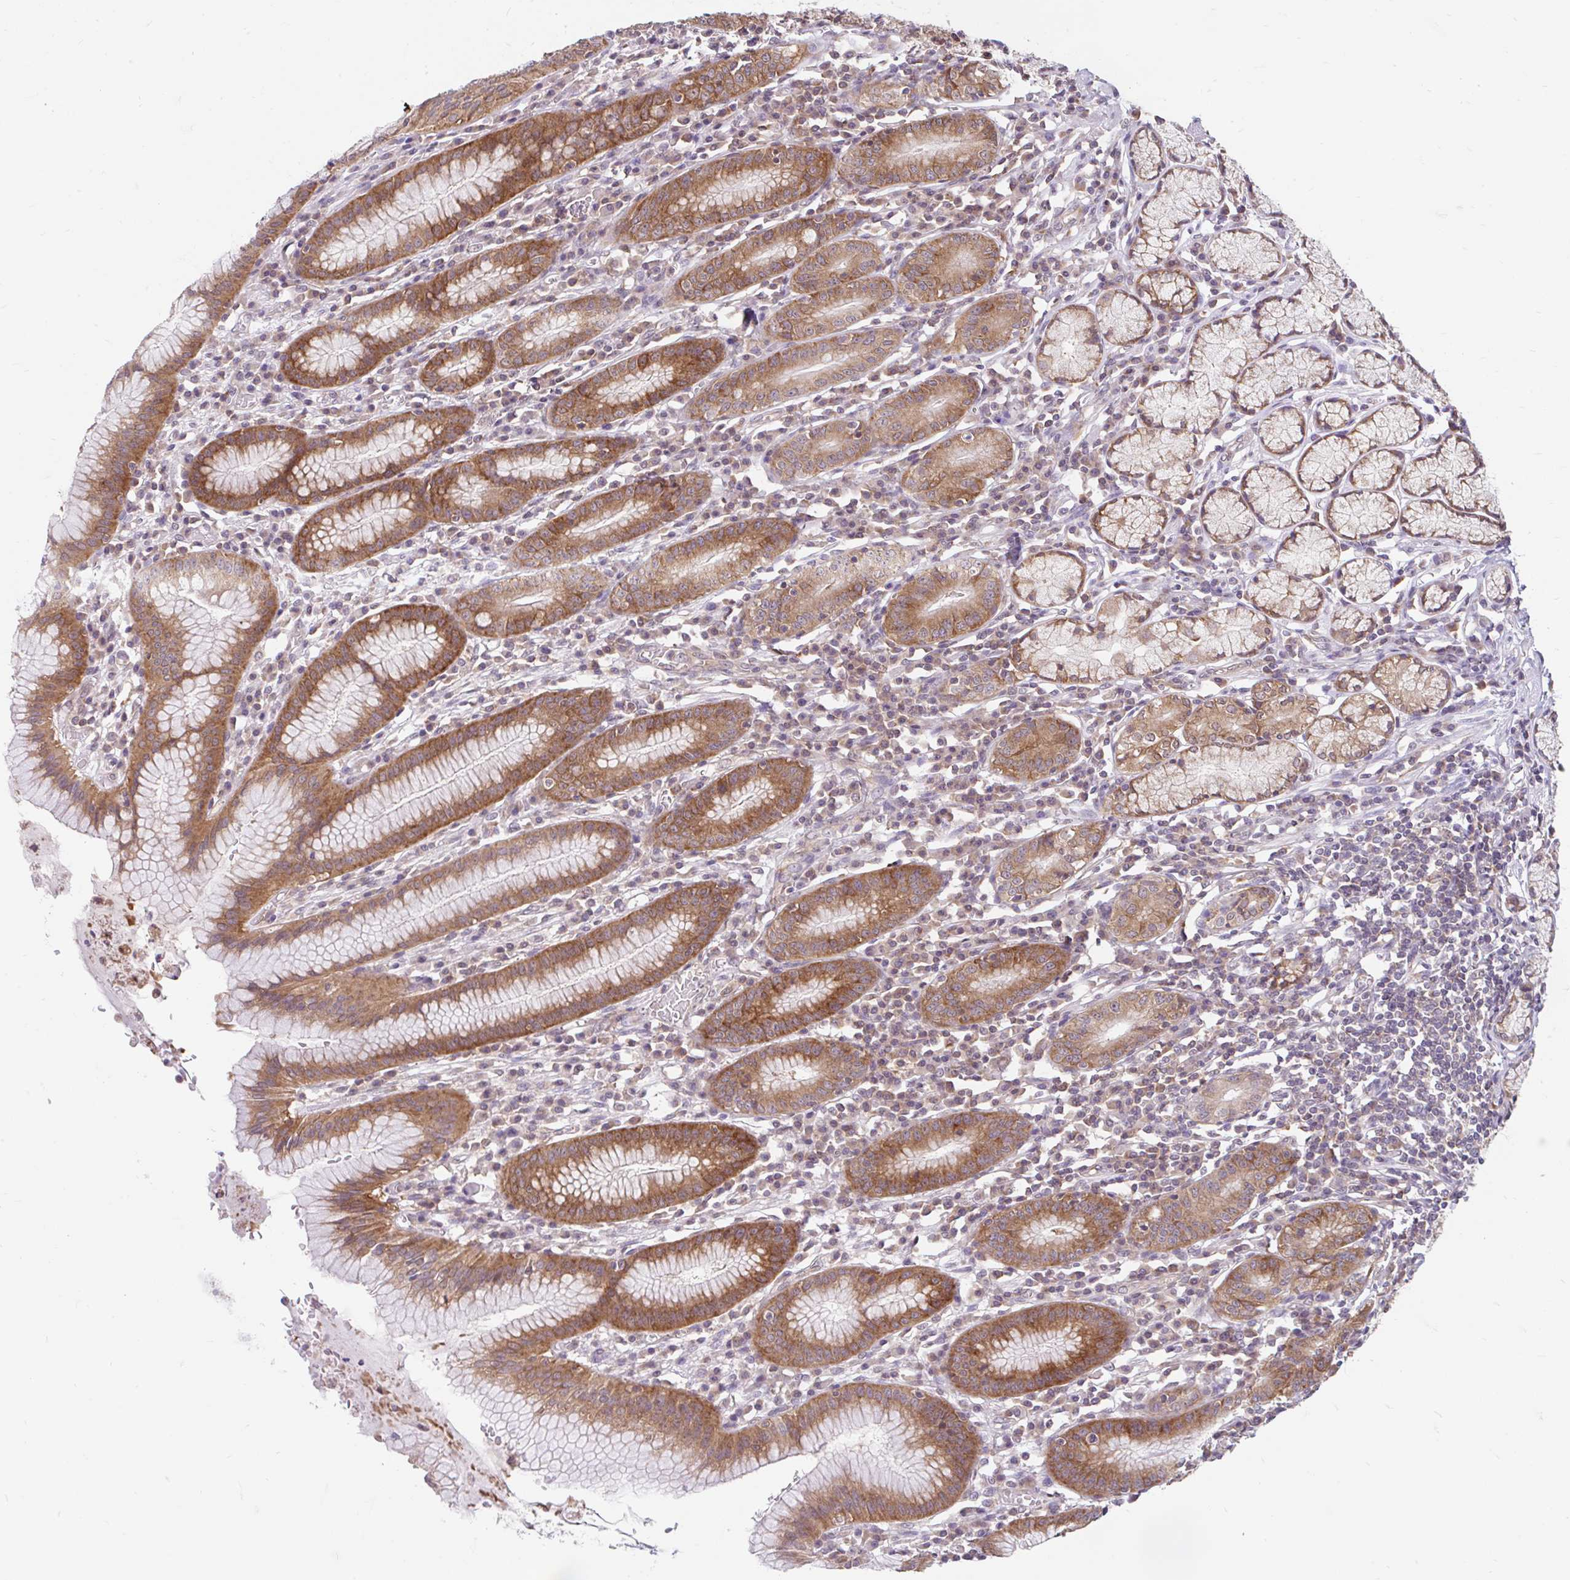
{"staining": {"intensity": "strong", "quantity": ">75%", "location": "cytoplasmic/membranous"}, "tissue": "stomach", "cell_type": "Glandular cells", "image_type": "normal", "snomed": [{"axis": "morphology", "description": "Normal tissue, NOS"}, {"axis": "topography", "description": "Stomach"}], "caption": "High-power microscopy captured an IHC histopathology image of benign stomach, revealing strong cytoplasmic/membranous staining in approximately >75% of glandular cells.", "gene": "RALBP1", "patient": {"sex": "male", "age": 55}}